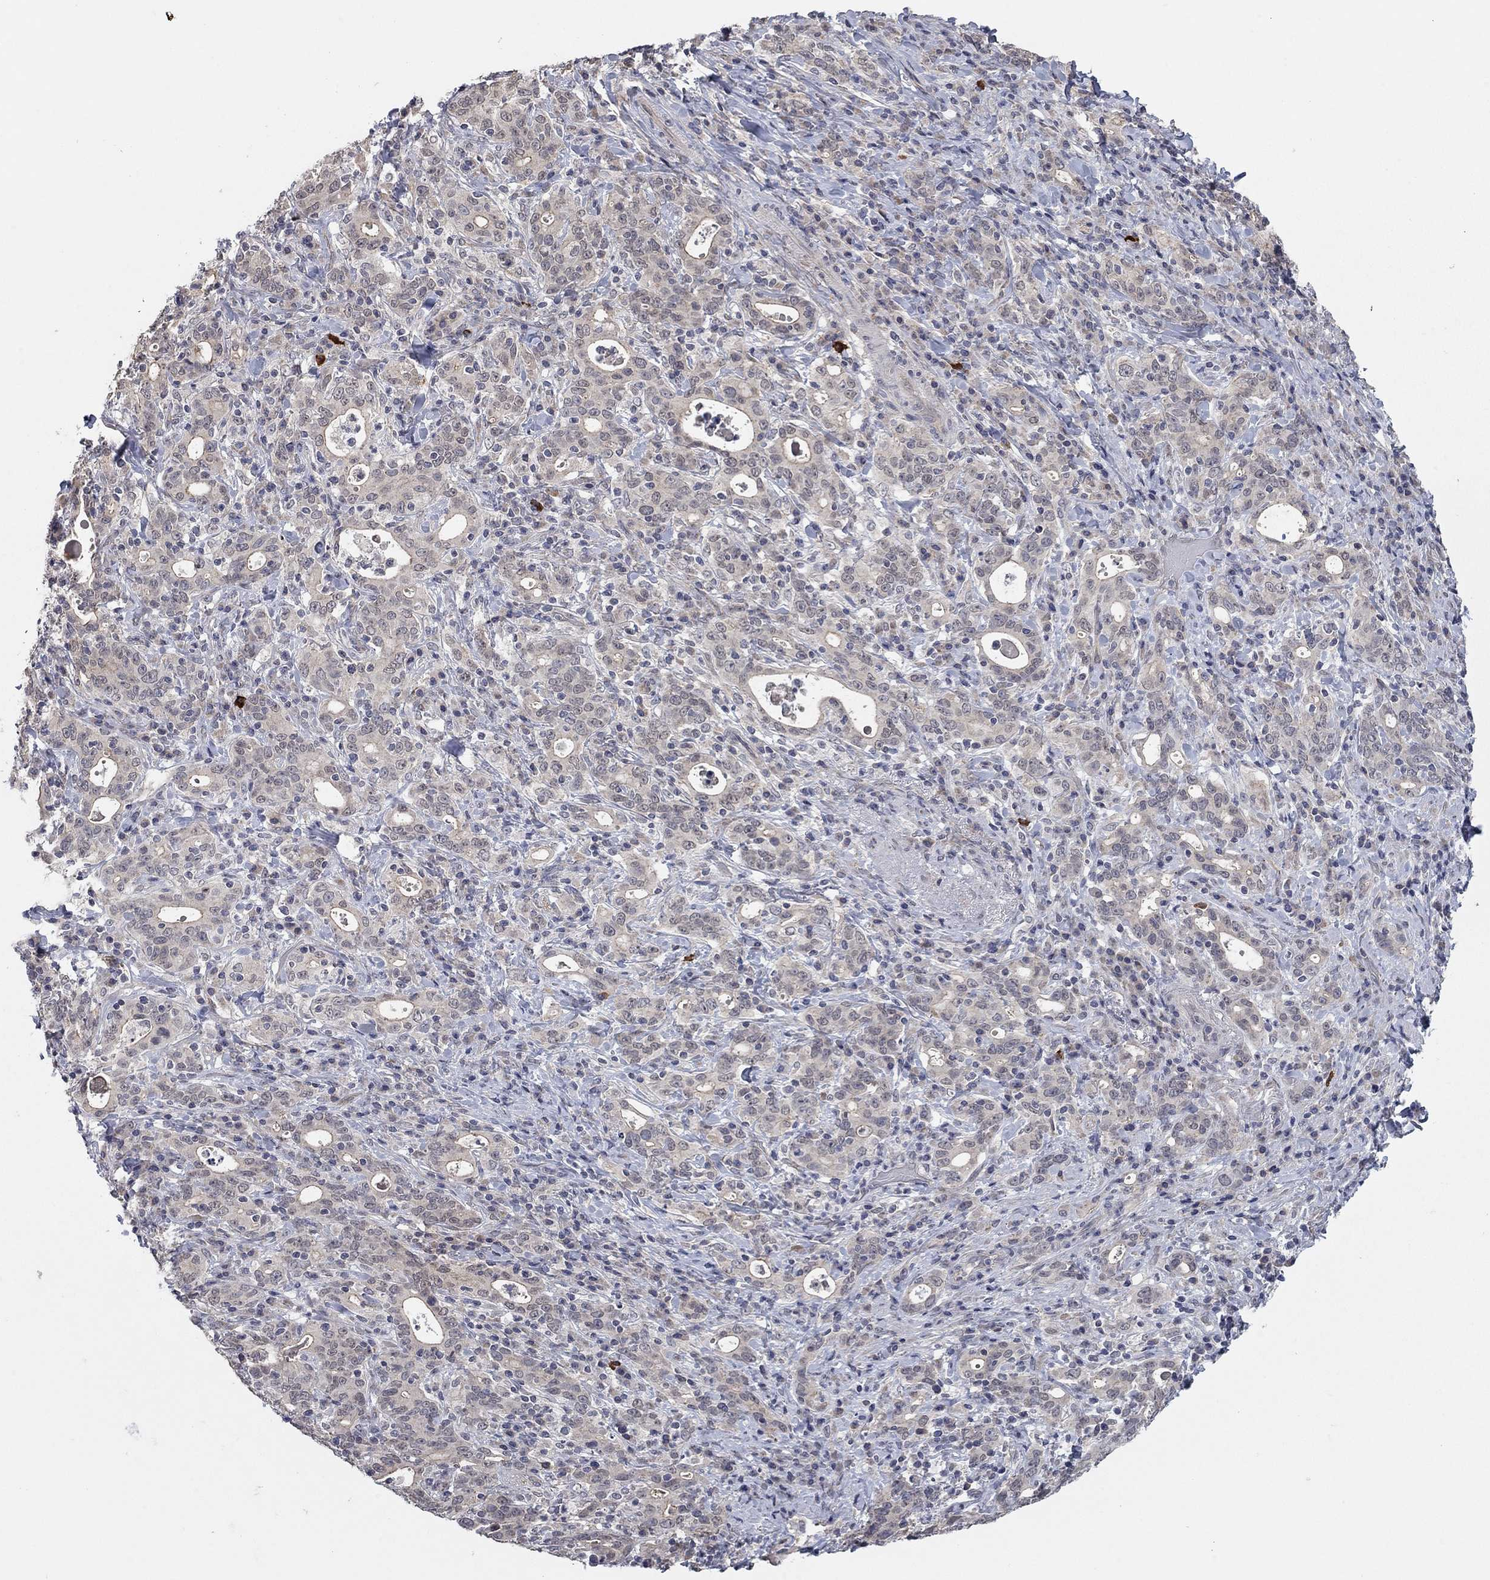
{"staining": {"intensity": "weak", "quantity": "<25%", "location": "cytoplasmic/membranous"}, "tissue": "stomach cancer", "cell_type": "Tumor cells", "image_type": "cancer", "snomed": [{"axis": "morphology", "description": "Adenocarcinoma, NOS"}, {"axis": "topography", "description": "Stomach"}], "caption": "Tumor cells are negative for brown protein staining in stomach adenocarcinoma.", "gene": "WASF3", "patient": {"sex": "male", "age": 79}}